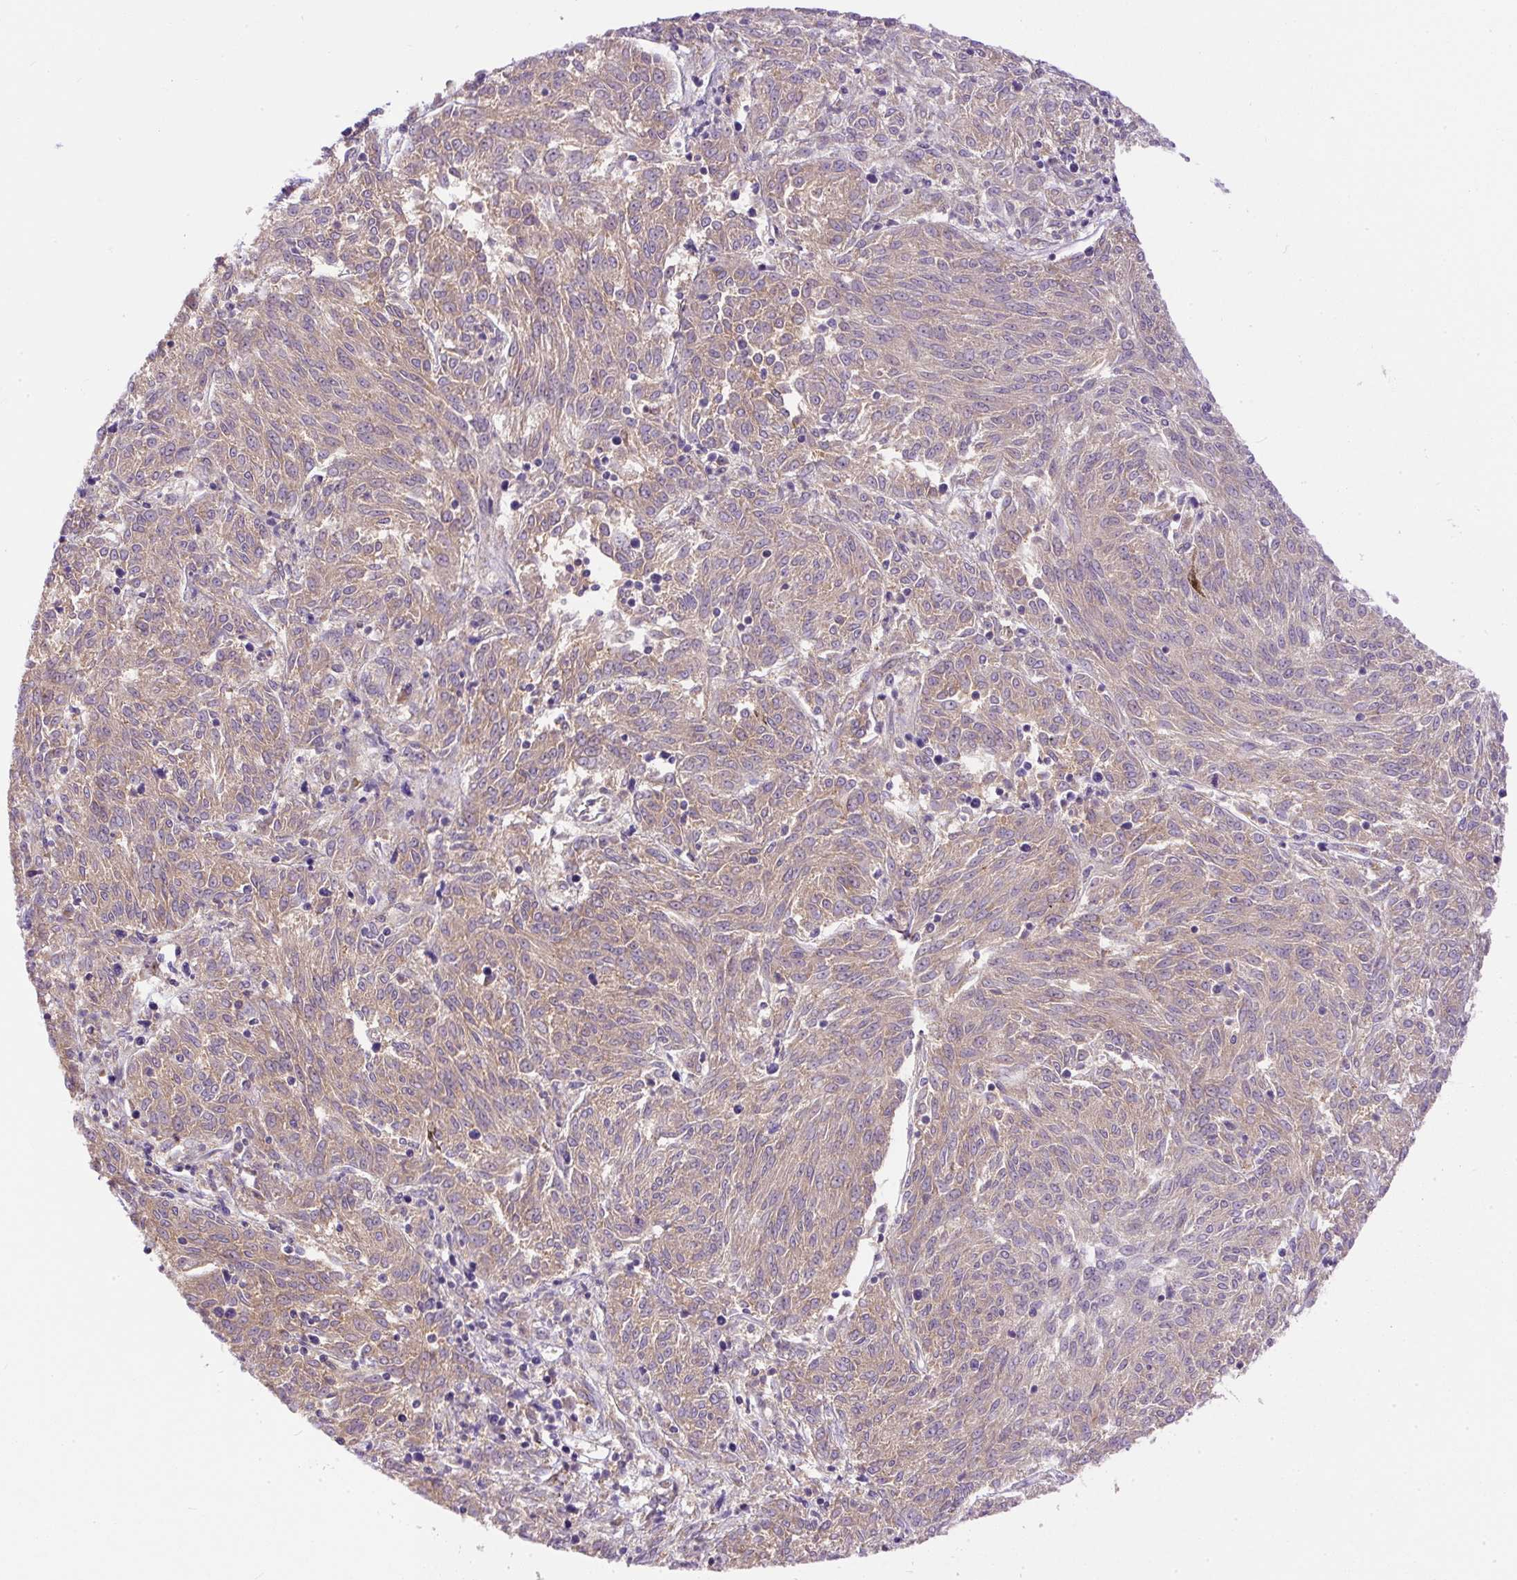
{"staining": {"intensity": "weak", "quantity": ">75%", "location": "cytoplasmic/membranous"}, "tissue": "melanoma", "cell_type": "Tumor cells", "image_type": "cancer", "snomed": [{"axis": "morphology", "description": "Malignant melanoma, NOS"}, {"axis": "topography", "description": "Skin"}], "caption": "An immunohistochemistry (IHC) photomicrograph of neoplastic tissue is shown. Protein staining in brown shows weak cytoplasmic/membranous positivity in malignant melanoma within tumor cells. Nuclei are stained in blue.", "gene": "DAPK1", "patient": {"sex": "female", "age": 72}}